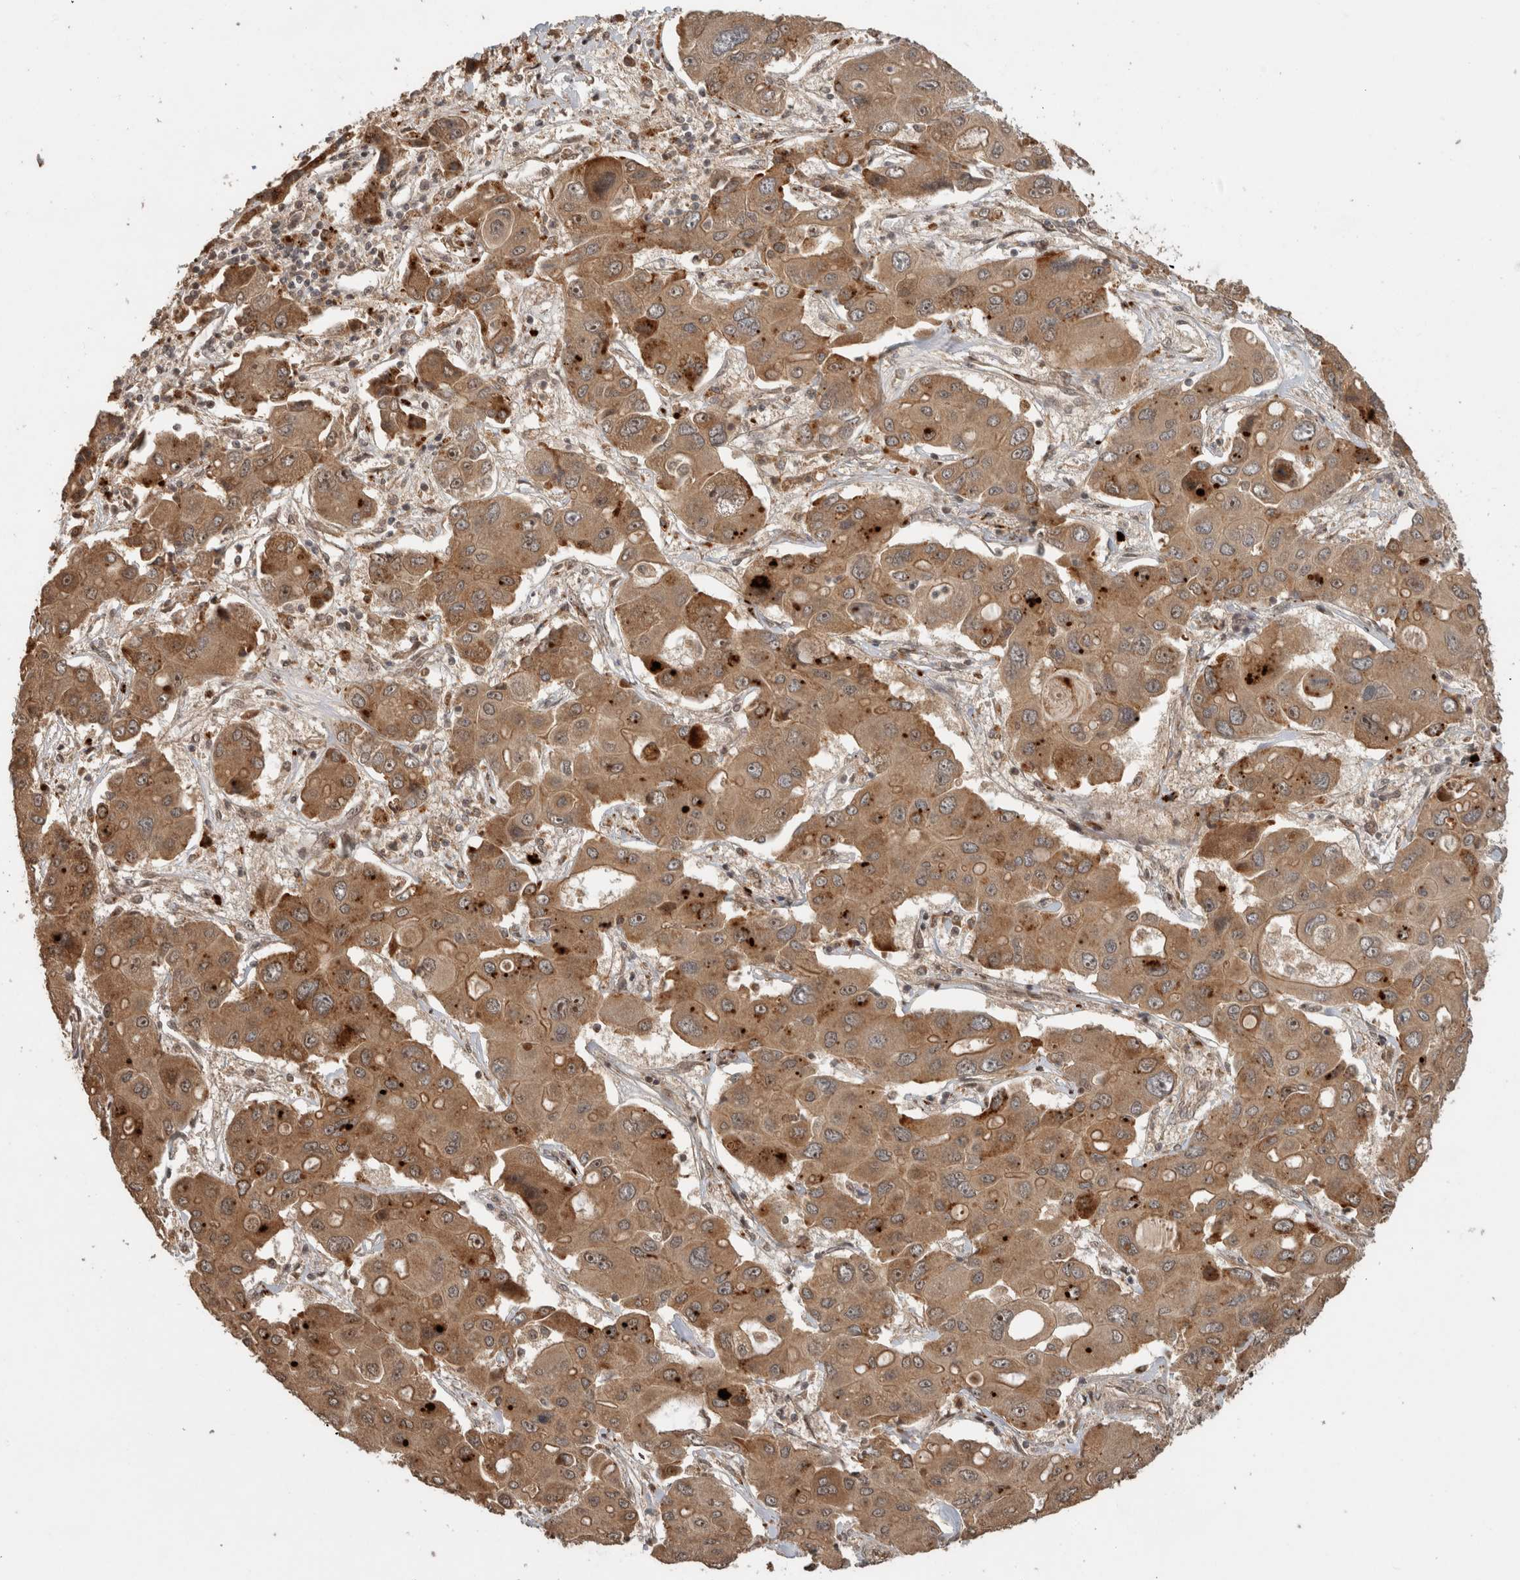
{"staining": {"intensity": "moderate", "quantity": ">75%", "location": "cytoplasmic/membranous"}, "tissue": "liver cancer", "cell_type": "Tumor cells", "image_type": "cancer", "snomed": [{"axis": "morphology", "description": "Cholangiocarcinoma"}, {"axis": "topography", "description": "Liver"}], "caption": "A brown stain highlights moderate cytoplasmic/membranous positivity of a protein in liver cancer tumor cells.", "gene": "PITPNC1", "patient": {"sex": "male", "age": 67}}